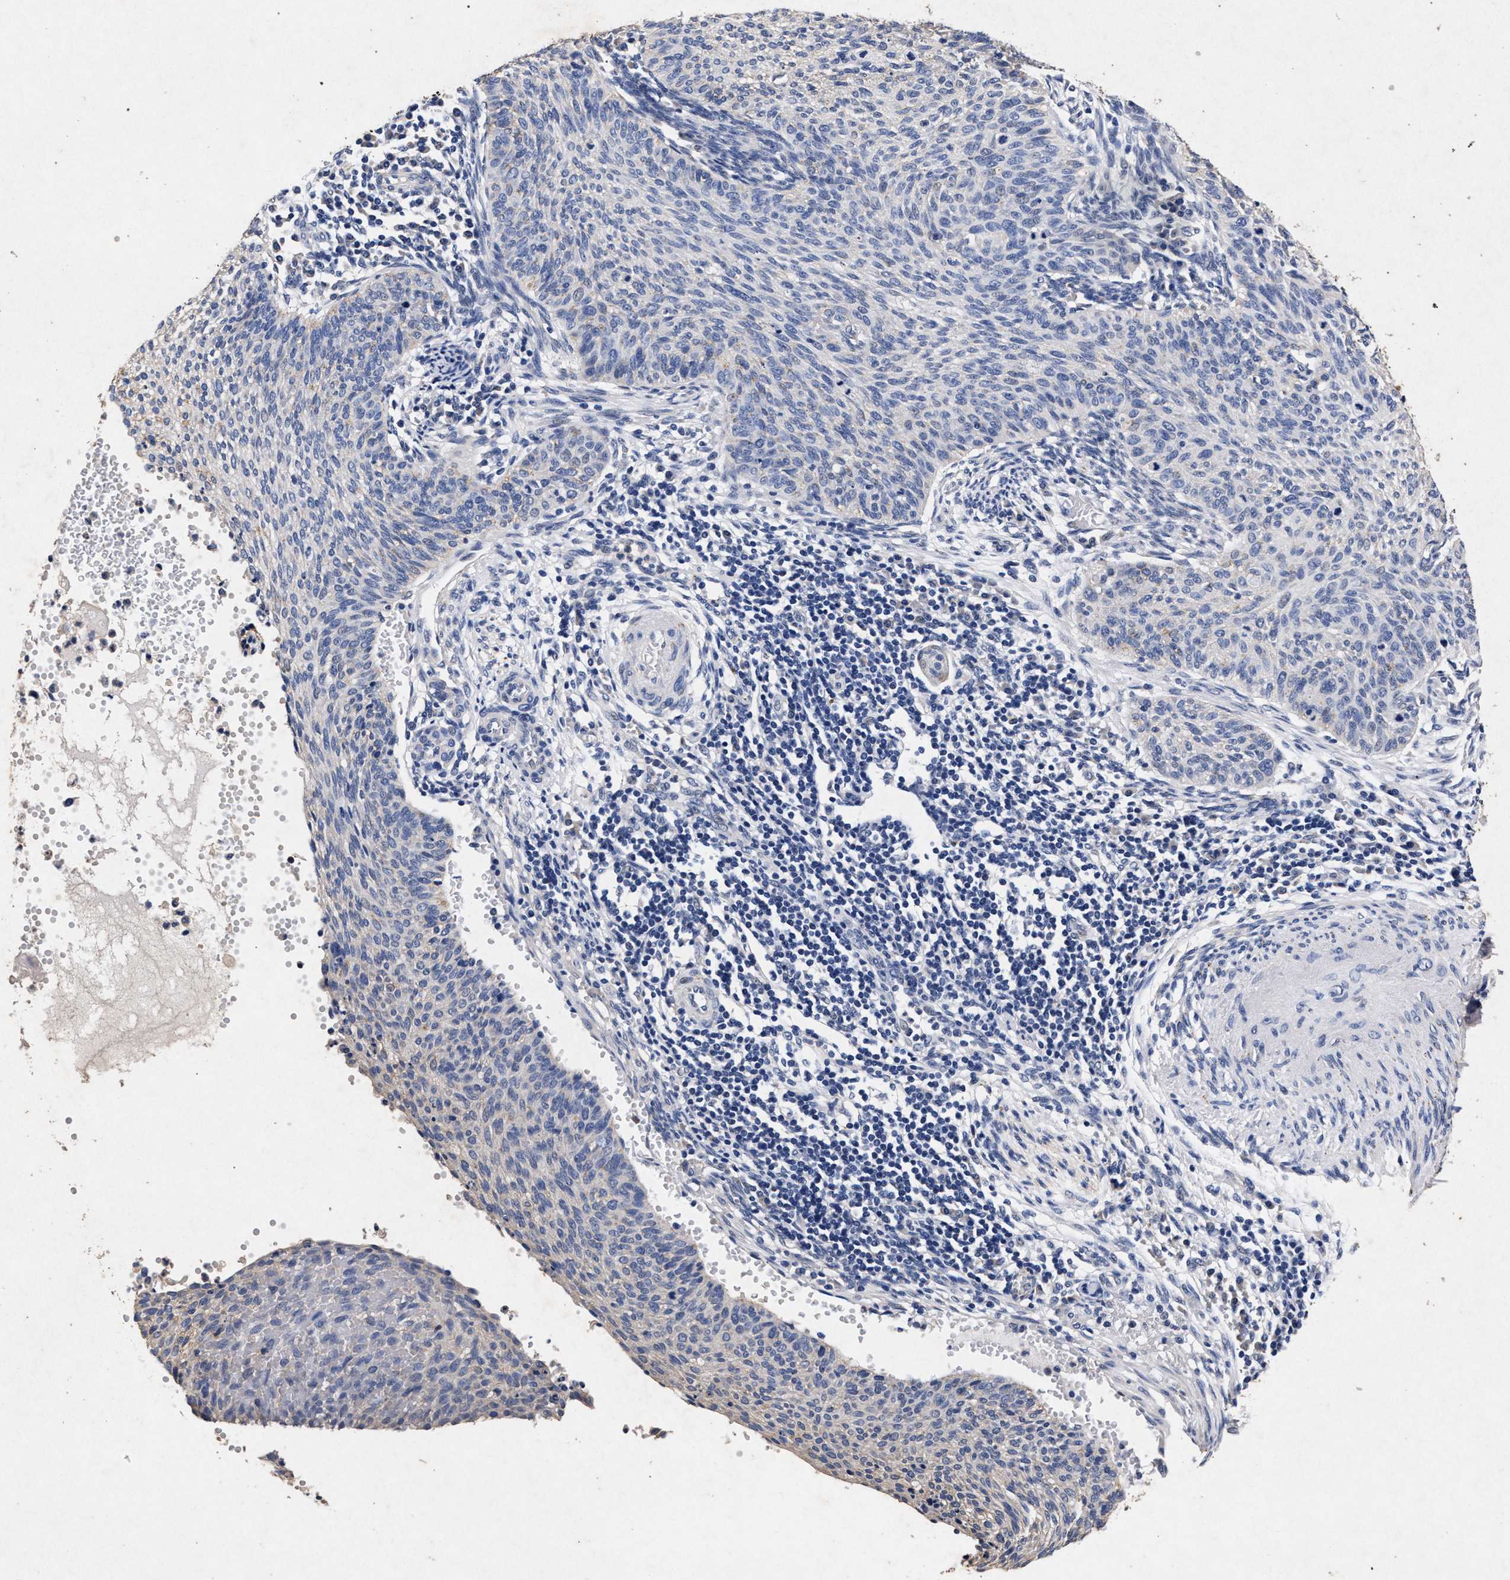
{"staining": {"intensity": "negative", "quantity": "none", "location": "none"}, "tissue": "cervical cancer", "cell_type": "Tumor cells", "image_type": "cancer", "snomed": [{"axis": "morphology", "description": "Squamous cell carcinoma, NOS"}, {"axis": "topography", "description": "Cervix"}], "caption": "DAB (3,3'-diaminobenzidine) immunohistochemical staining of cervical cancer exhibits no significant staining in tumor cells.", "gene": "ATP1A2", "patient": {"sex": "female", "age": 70}}